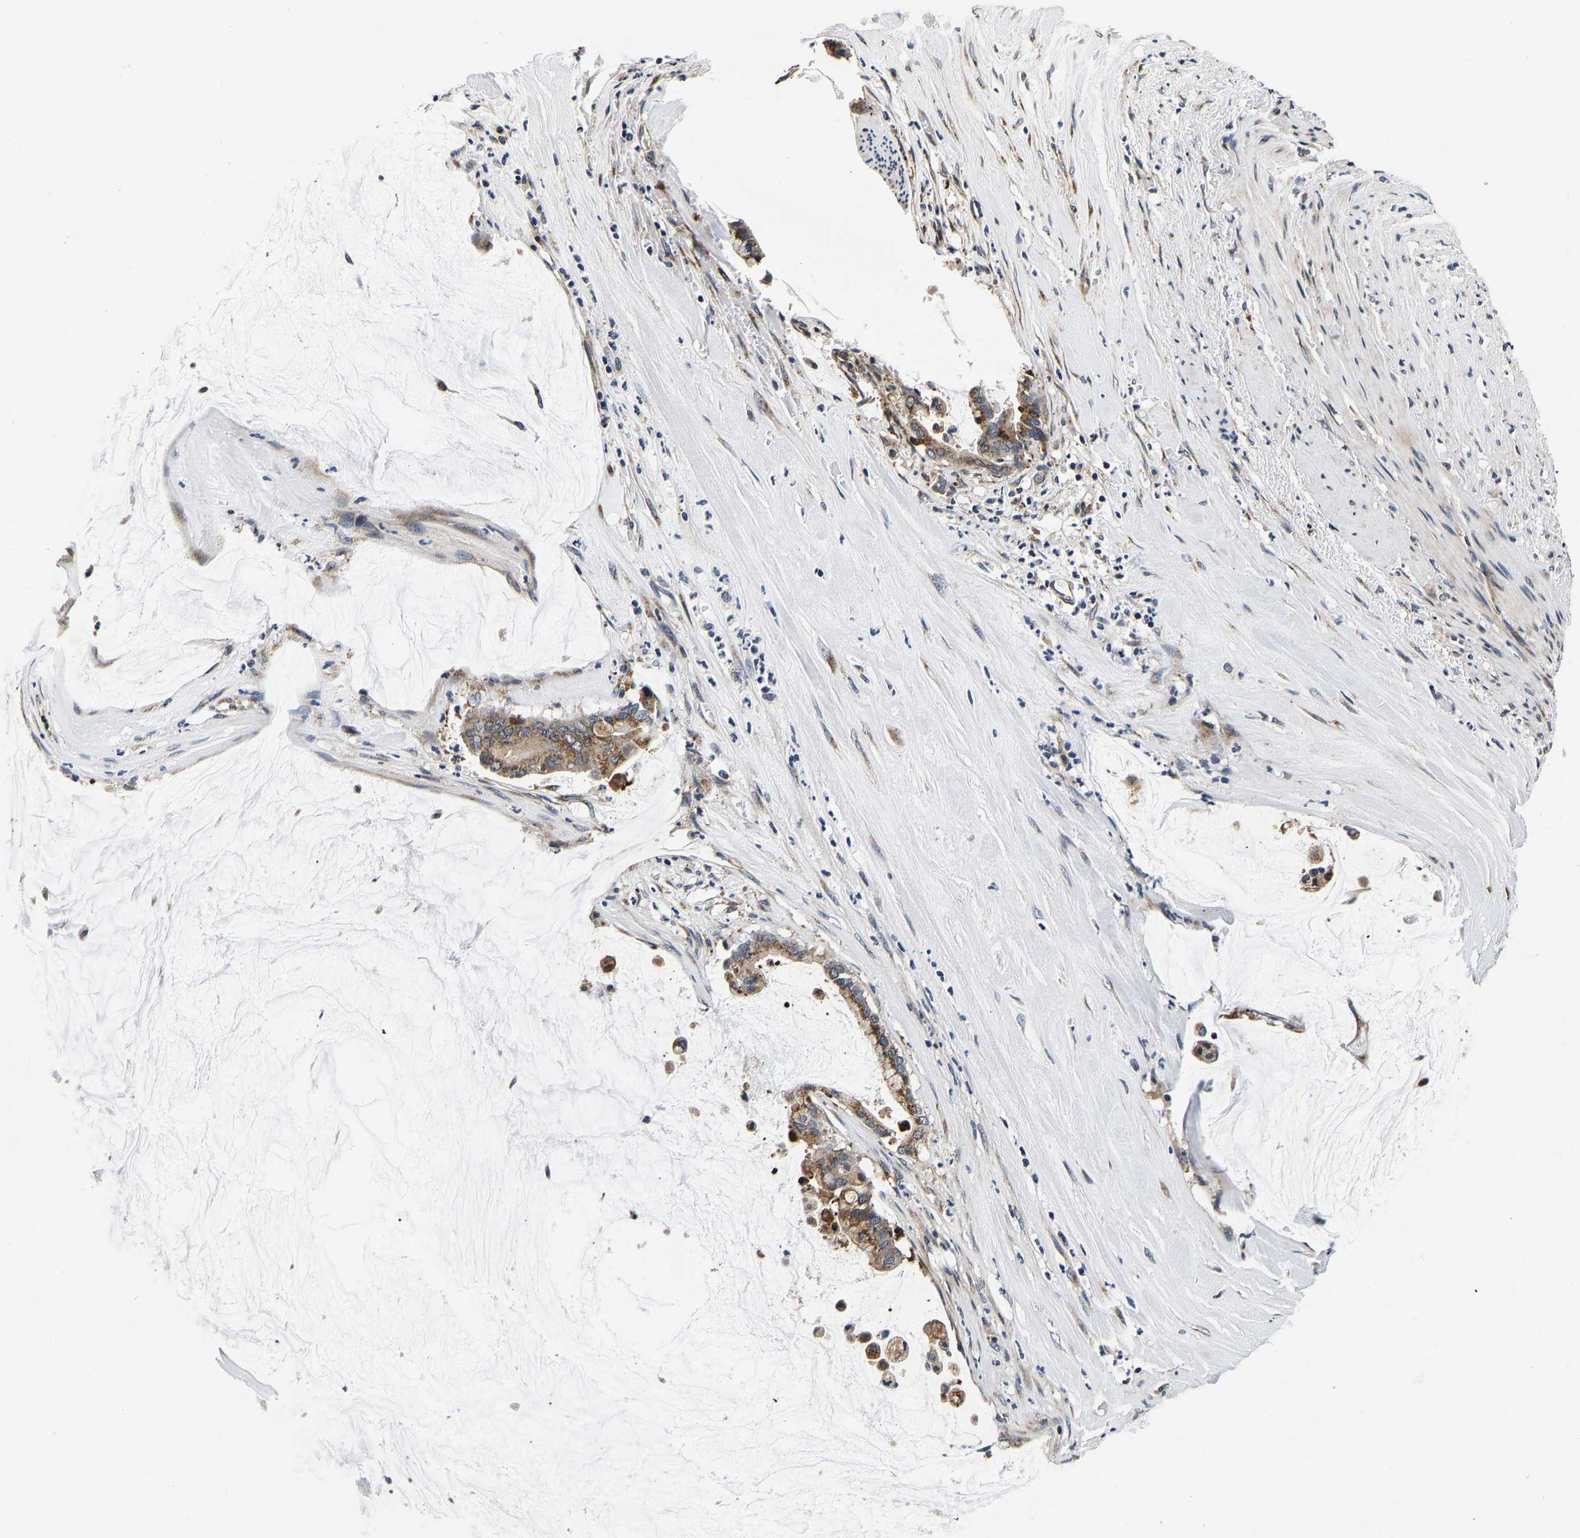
{"staining": {"intensity": "moderate", "quantity": ">75%", "location": "cytoplasmic/membranous"}, "tissue": "pancreatic cancer", "cell_type": "Tumor cells", "image_type": "cancer", "snomed": [{"axis": "morphology", "description": "Adenocarcinoma, NOS"}, {"axis": "topography", "description": "Pancreas"}], "caption": "Adenocarcinoma (pancreatic) was stained to show a protein in brown. There is medium levels of moderate cytoplasmic/membranous positivity in about >75% of tumor cells.", "gene": "RABAC1", "patient": {"sex": "male", "age": 41}}